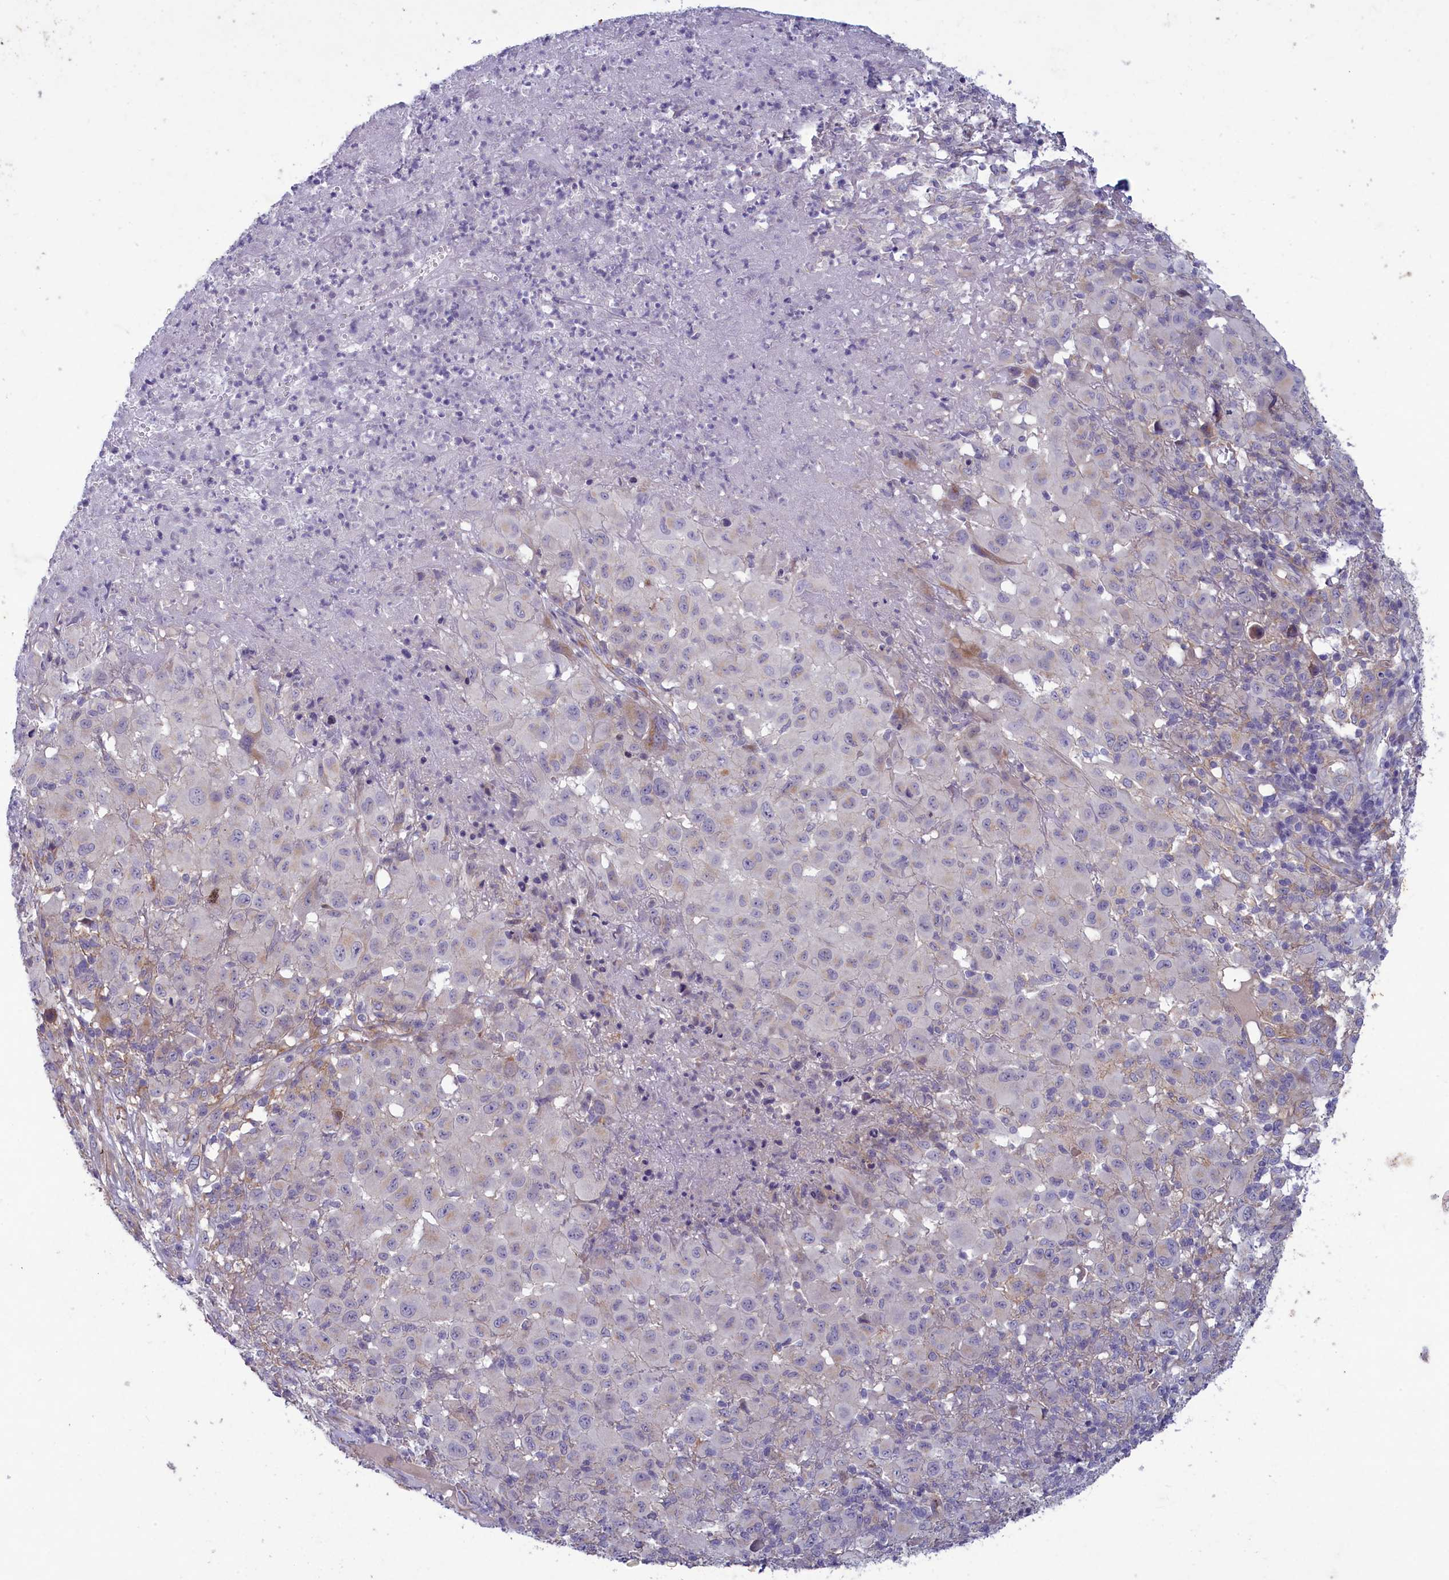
{"staining": {"intensity": "negative", "quantity": "none", "location": "none"}, "tissue": "melanoma", "cell_type": "Tumor cells", "image_type": "cancer", "snomed": [{"axis": "morphology", "description": "Malignant melanoma, NOS"}, {"axis": "topography", "description": "Skin"}], "caption": "An IHC micrograph of malignant melanoma is shown. There is no staining in tumor cells of malignant melanoma.", "gene": "PLEKHG6", "patient": {"sex": "male", "age": 73}}